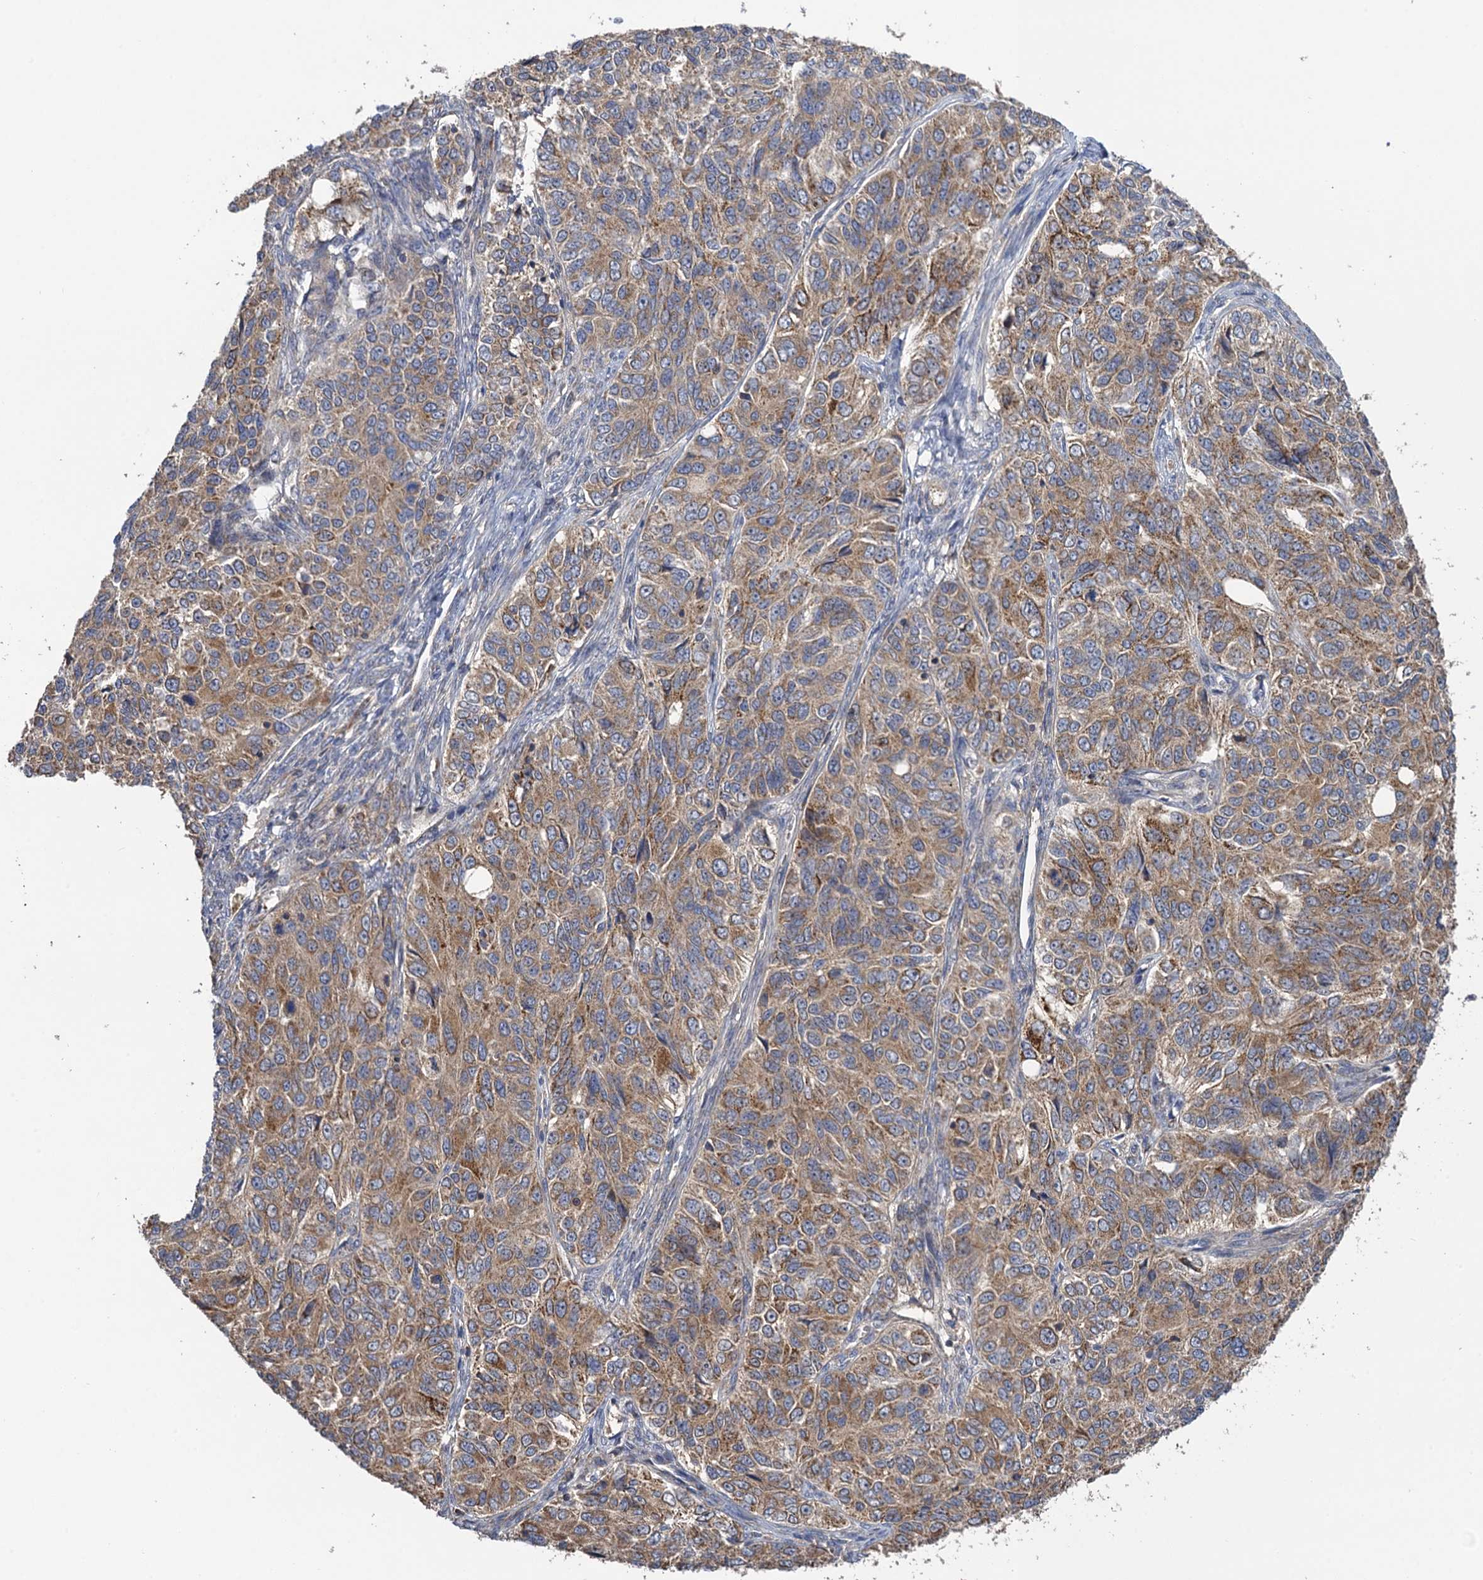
{"staining": {"intensity": "moderate", "quantity": ">75%", "location": "cytoplasmic/membranous"}, "tissue": "ovarian cancer", "cell_type": "Tumor cells", "image_type": "cancer", "snomed": [{"axis": "morphology", "description": "Carcinoma, endometroid"}, {"axis": "topography", "description": "Ovary"}], "caption": "This micrograph displays ovarian cancer (endometroid carcinoma) stained with IHC to label a protein in brown. The cytoplasmic/membranous of tumor cells show moderate positivity for the protein. Nuclei are counter-stained blue.", "gene": "WDR88", "patient": {"sex": "female", "age": 51}}